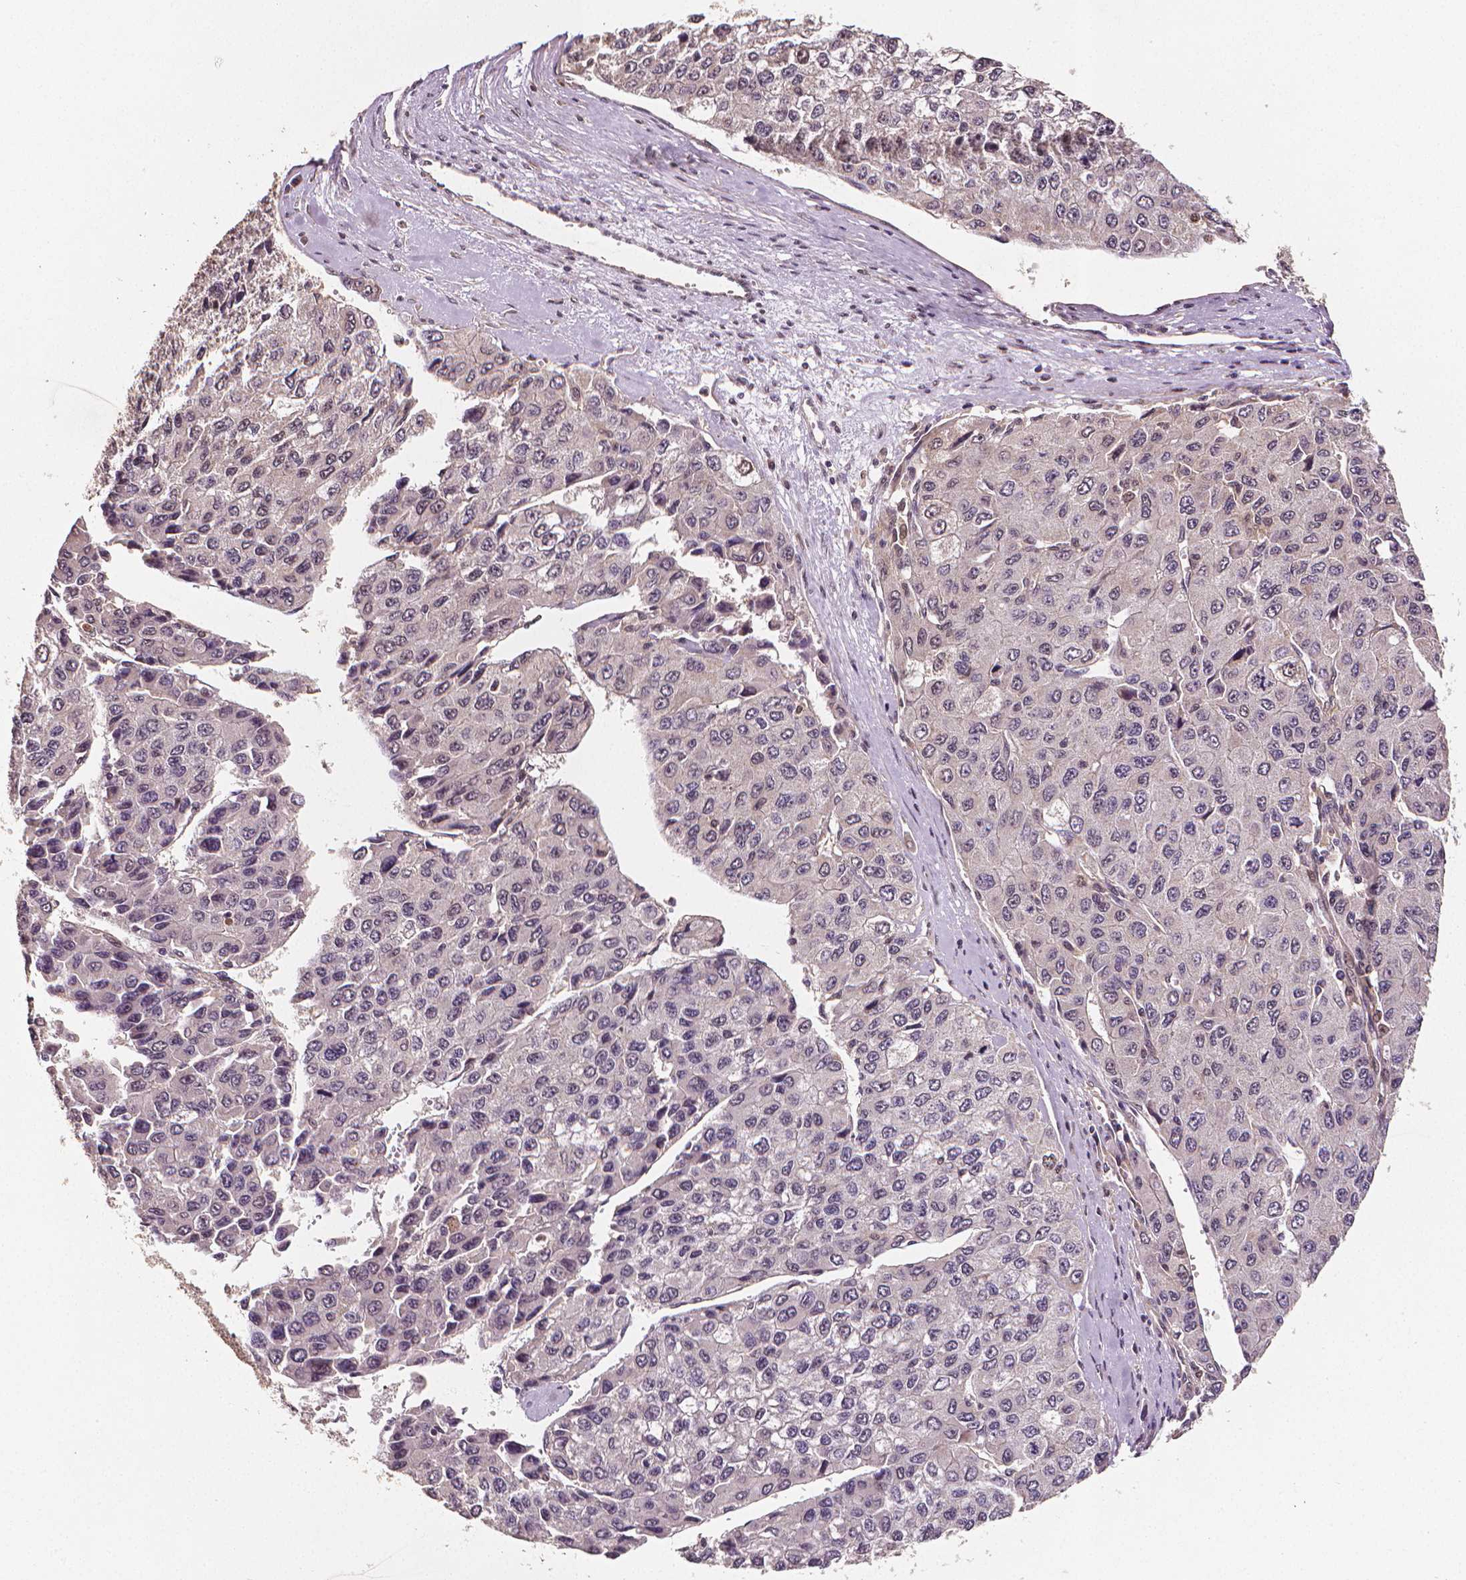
{"staining": {"intensity": "negative", "quantity": "none", "location": "none"}, "tissue": "liver cancer", "cell_type": "Tumor cells", "image_type": "cancer", "snomed": [{"axis": "morphology", "description": "Carcinoma, Hepatocellular, NOS"}, {"axis": "topography", "description": "Liver"}], "caption": "Immunohistochemical staining of human liver cancer (hepatocellular carcinoma) shows no significant expression in tumor cells.", "gene": "STAT3", "patient": {"sex": "female", "age": 66}}